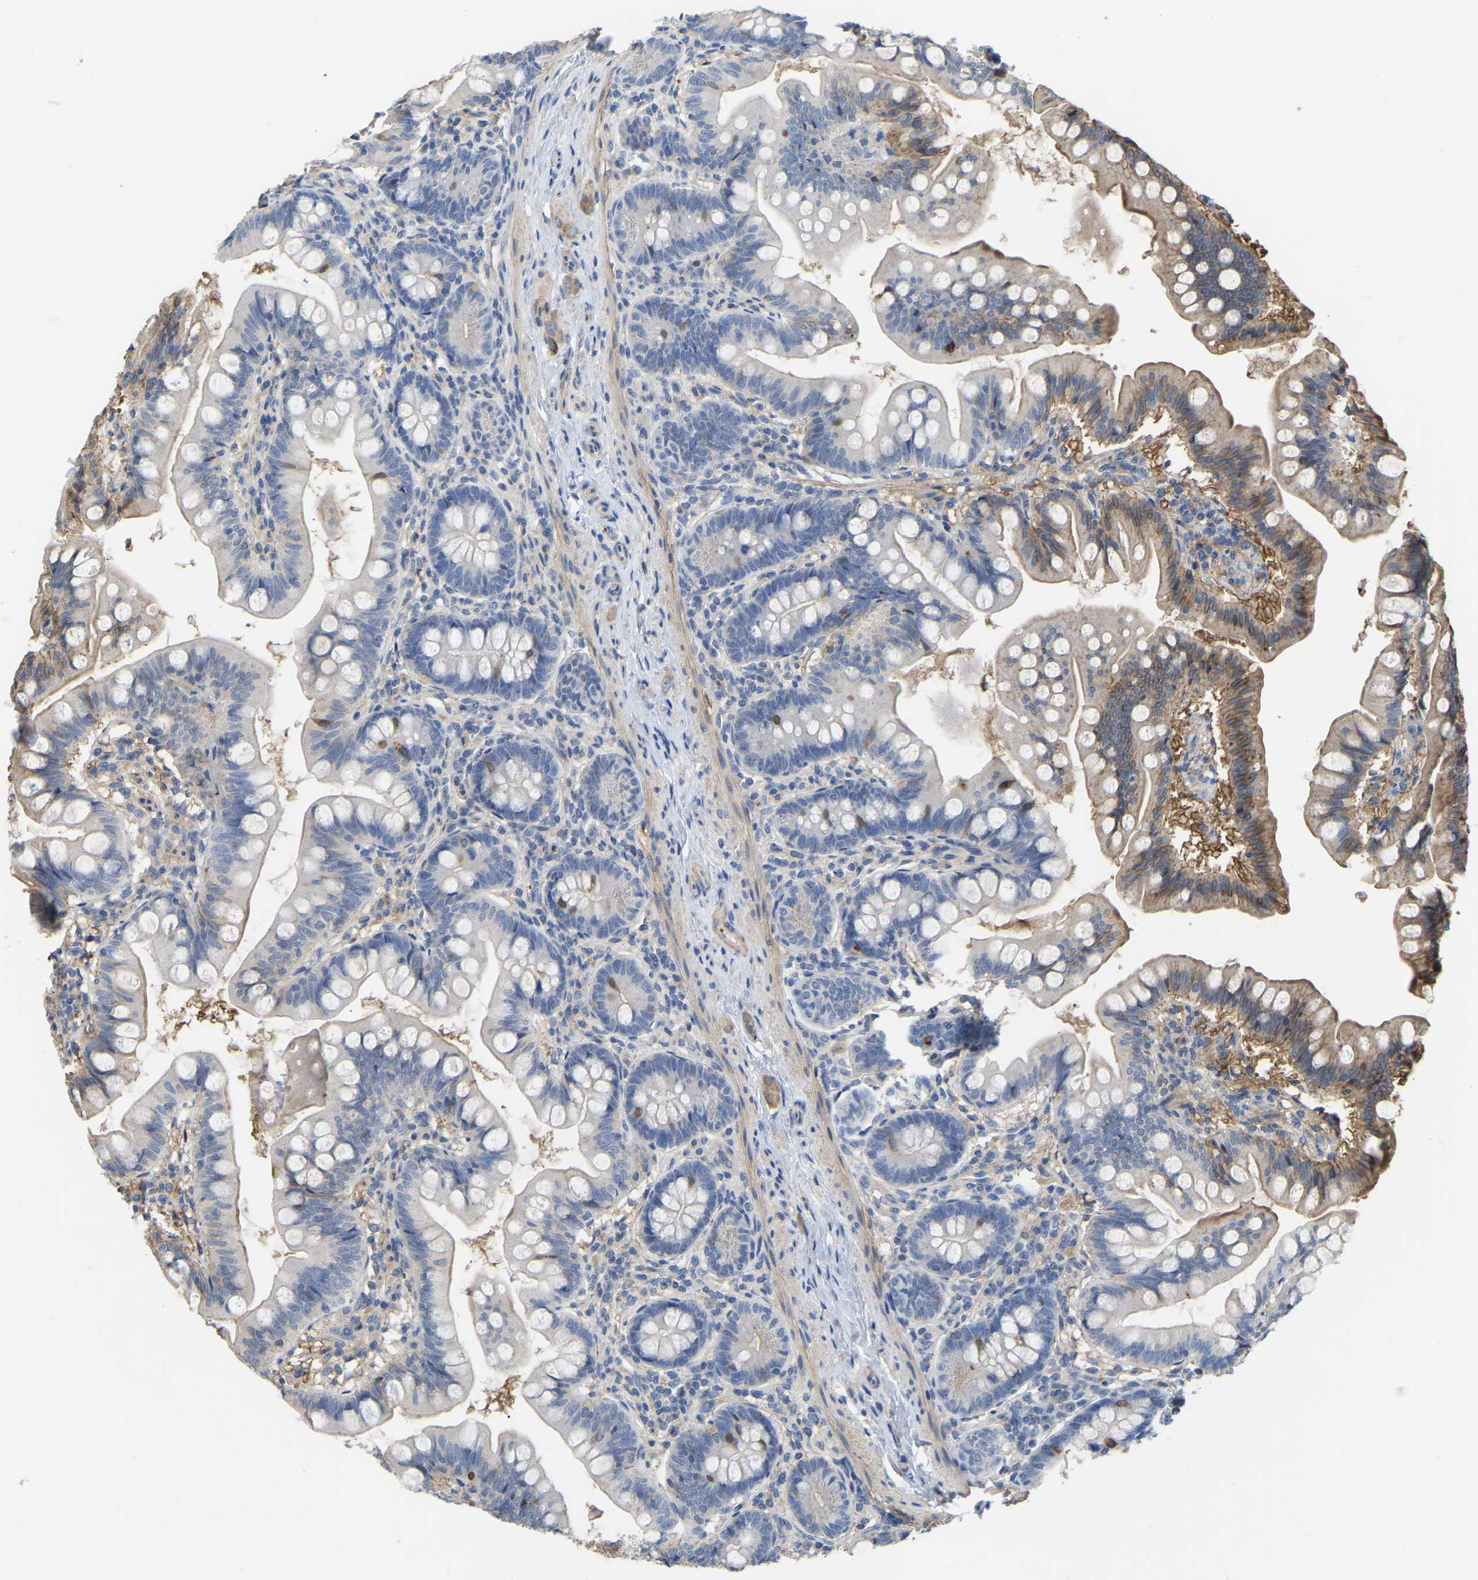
{"staining": {"intensity": "moderate", "quantity": "25%-75%", "location": "cytoplasmic/membranous"}, "tissue": "small intestine", "cell_type": "Glandular cells", "image_type": "normal", "snomed": [{"axis": "morphology", "description": "Normal tissue, NOS"}, {"axis": "topography", "description": "Small intestine"}], "caption": "Brown immunohistochemical staining in benign small intestine reveals moderate cytoplasmic/membranous expression in about 25%-75% of glandular cells. (Brightfield microscopy of DAB IHC at high magnification).", "gene": "ZNF449", "patient": {"sex": "male", "age": 7}}